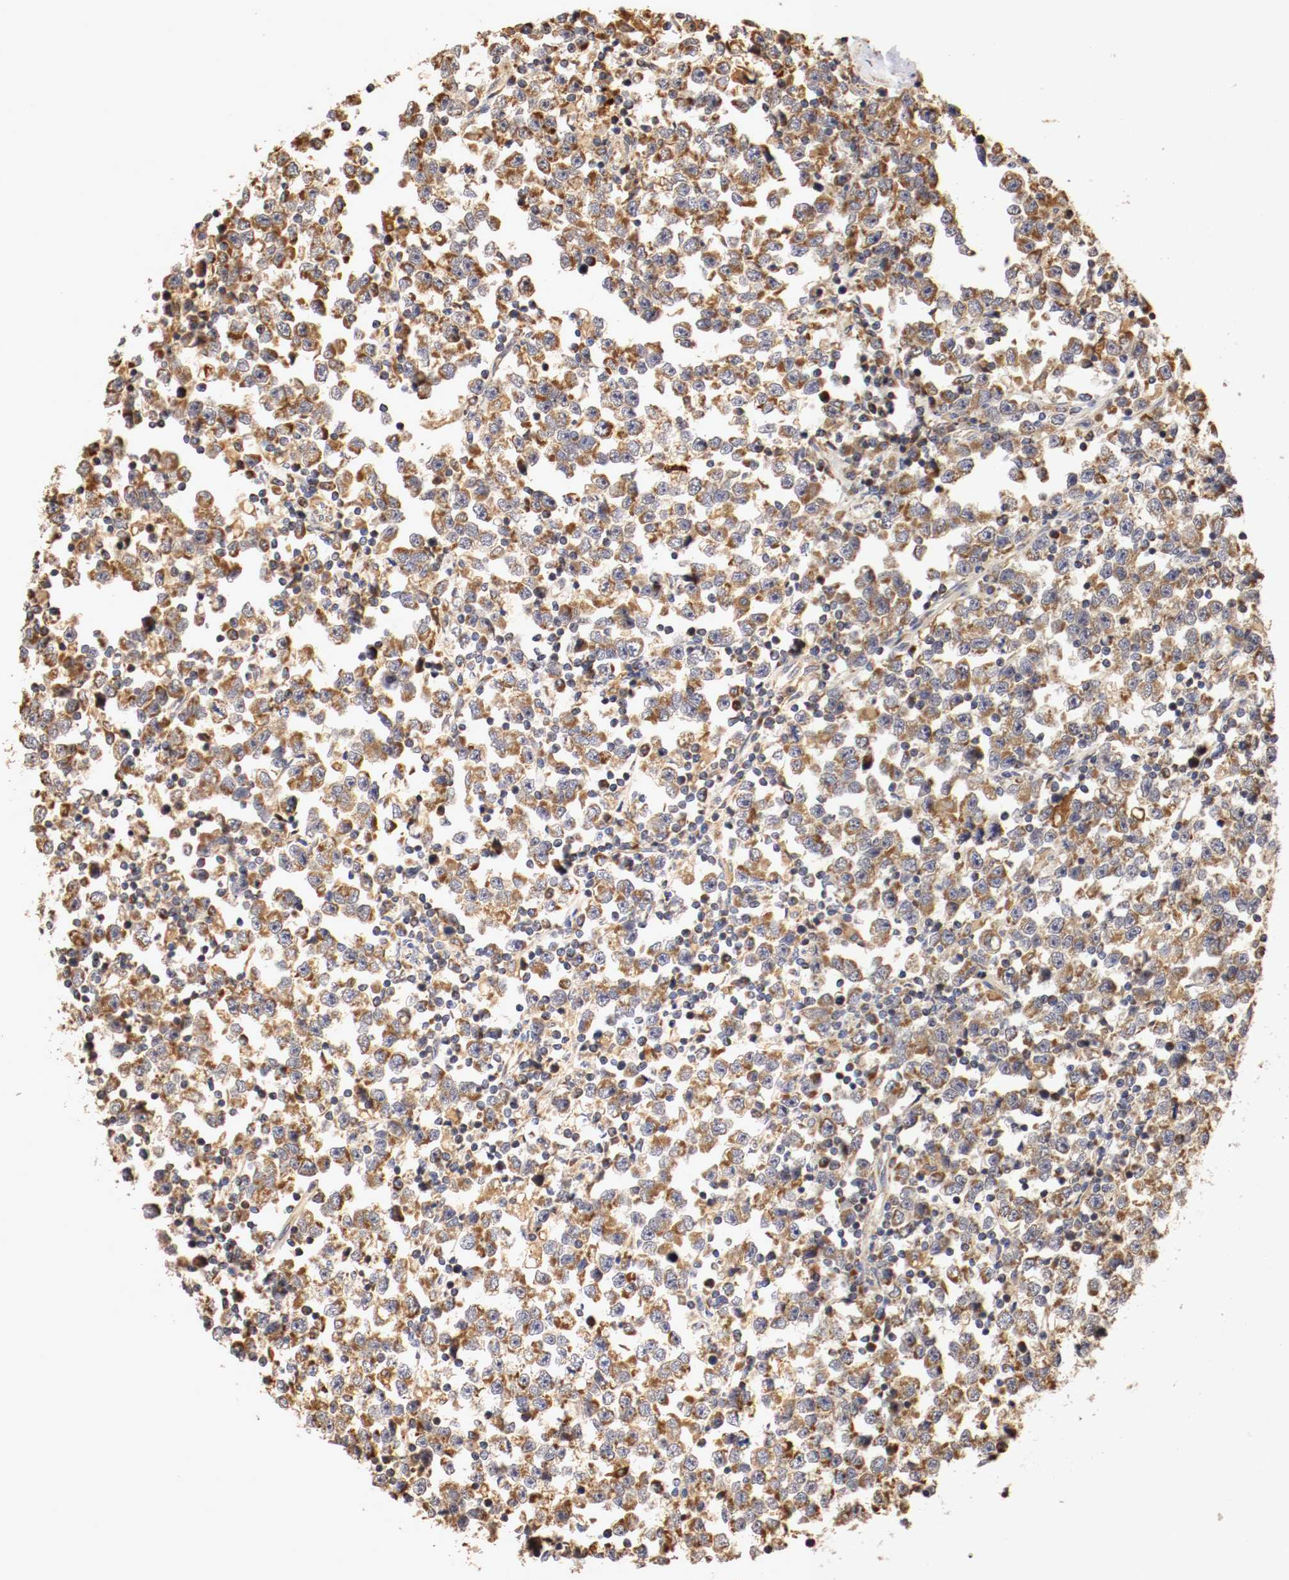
{"staining": {"intensity": "moderate", "quantity": ">75%", "location": "cytoplasmic/membranous"}, "tissue": "testis cancer", "cell_type": "Tumor cells", "image_type": "cancer", "snomed": [{"axis": "morphology", "description": "Seminoma, NOS"}, {"axis": "topography", "description": "Testis"}], "caption": "Testis cancer (seminoma) tissue displays moderate cytoplasmic/membranous staining in about >75% of tumor cells, visualized by immunohistochemistry.", "gene": "VEZT", "patient": {"sex": "male", "age": 43}}